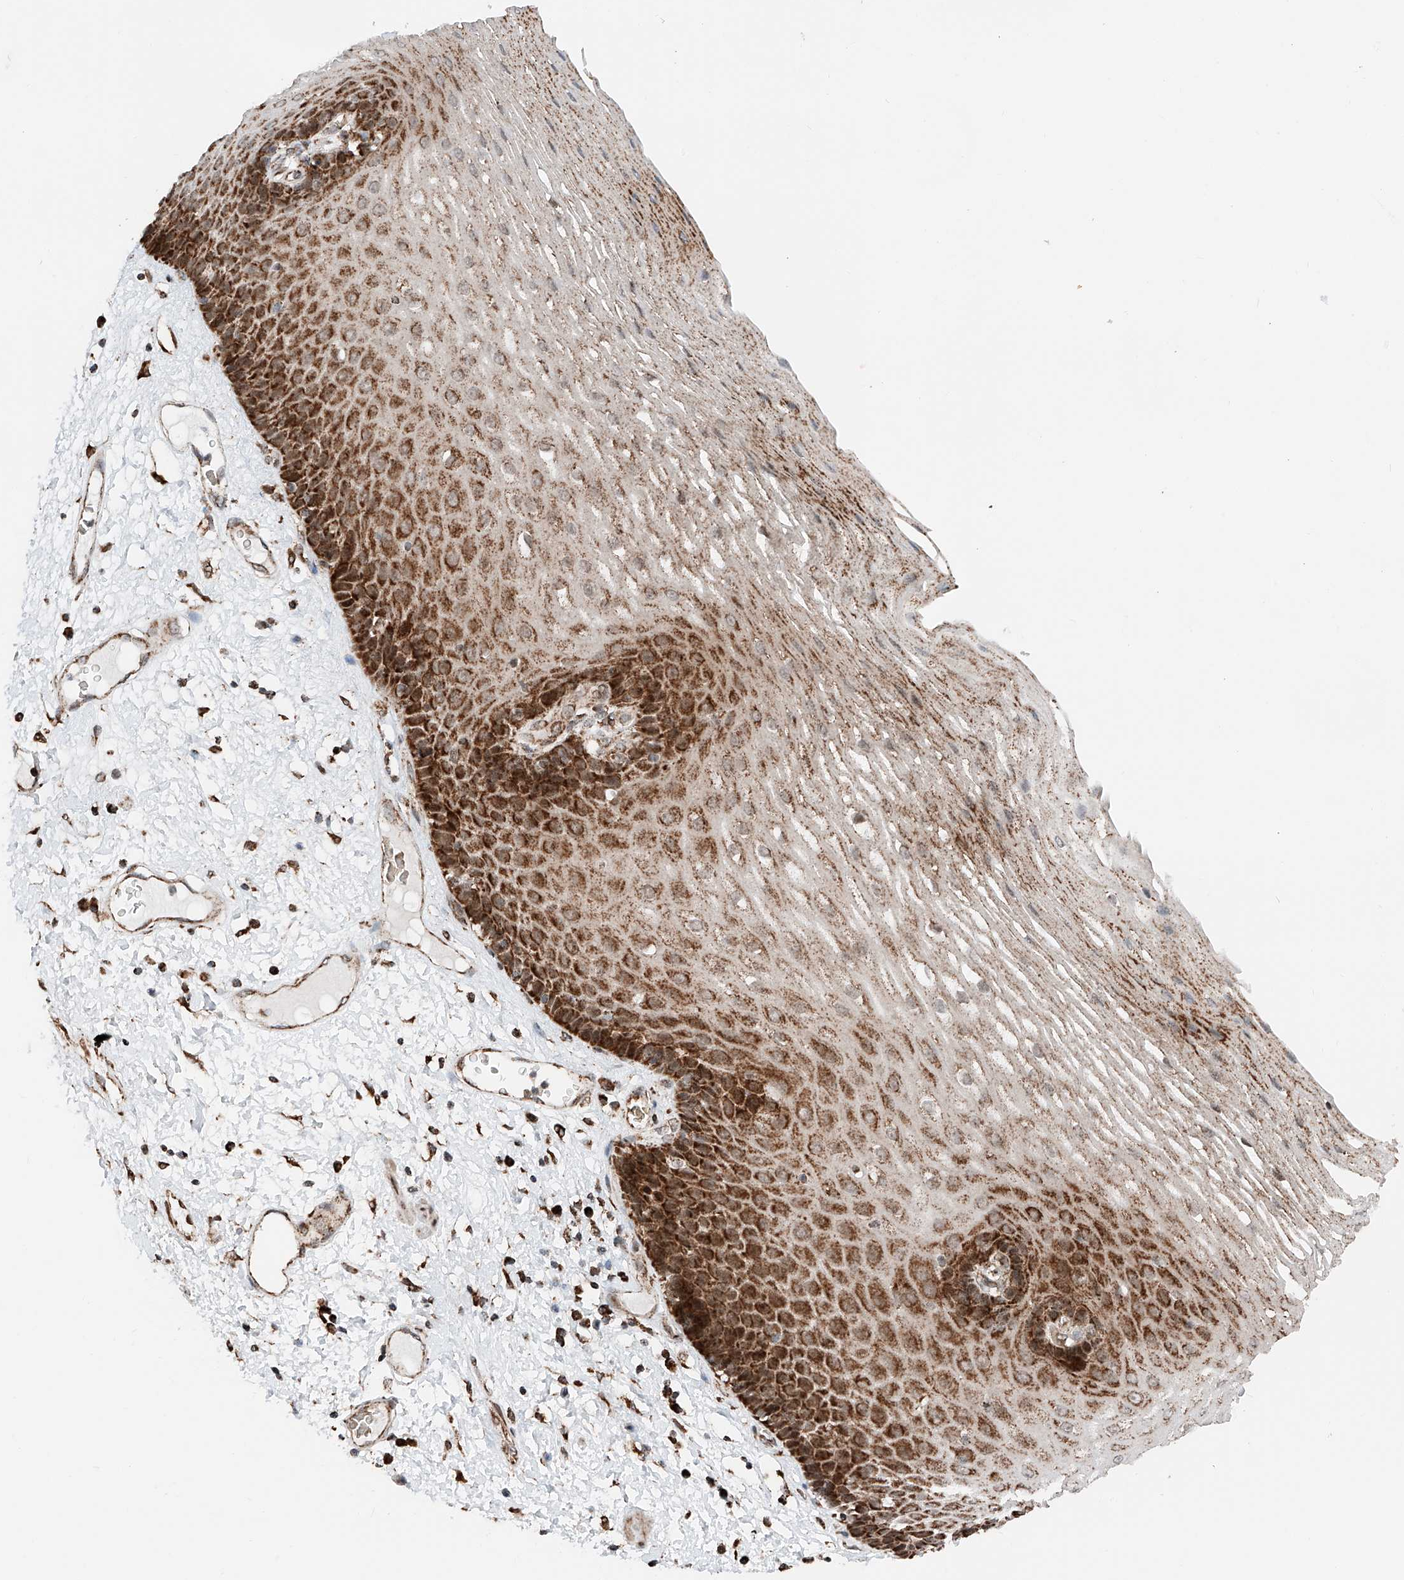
{"staining": {"intensity": "strong", "quantity": ">75%", "location": "cytoplasmic/membranous"}, "tissue": "esophagus", "cell_type": "Squamous epithelial cells", "image_type": "normal", "snomed": [{"axis": "morphology", "description": "Normal tissue, NOS"}, {"axis": "morphology", "description": "Adenocarcinoma, NOS"}, {"axis": "topography", "description": "Esophagus"}], "caption": "Esophagus stained with immunohistochemistry shows strong cytoplasmic/membranous expression in about >75% of squamous epithelial cells. The protein of interest is shown in brown color, while the nuclei are stained blue.", "gene": "ZSCAN29", "patient": {"sex": "male", "age": 62}}